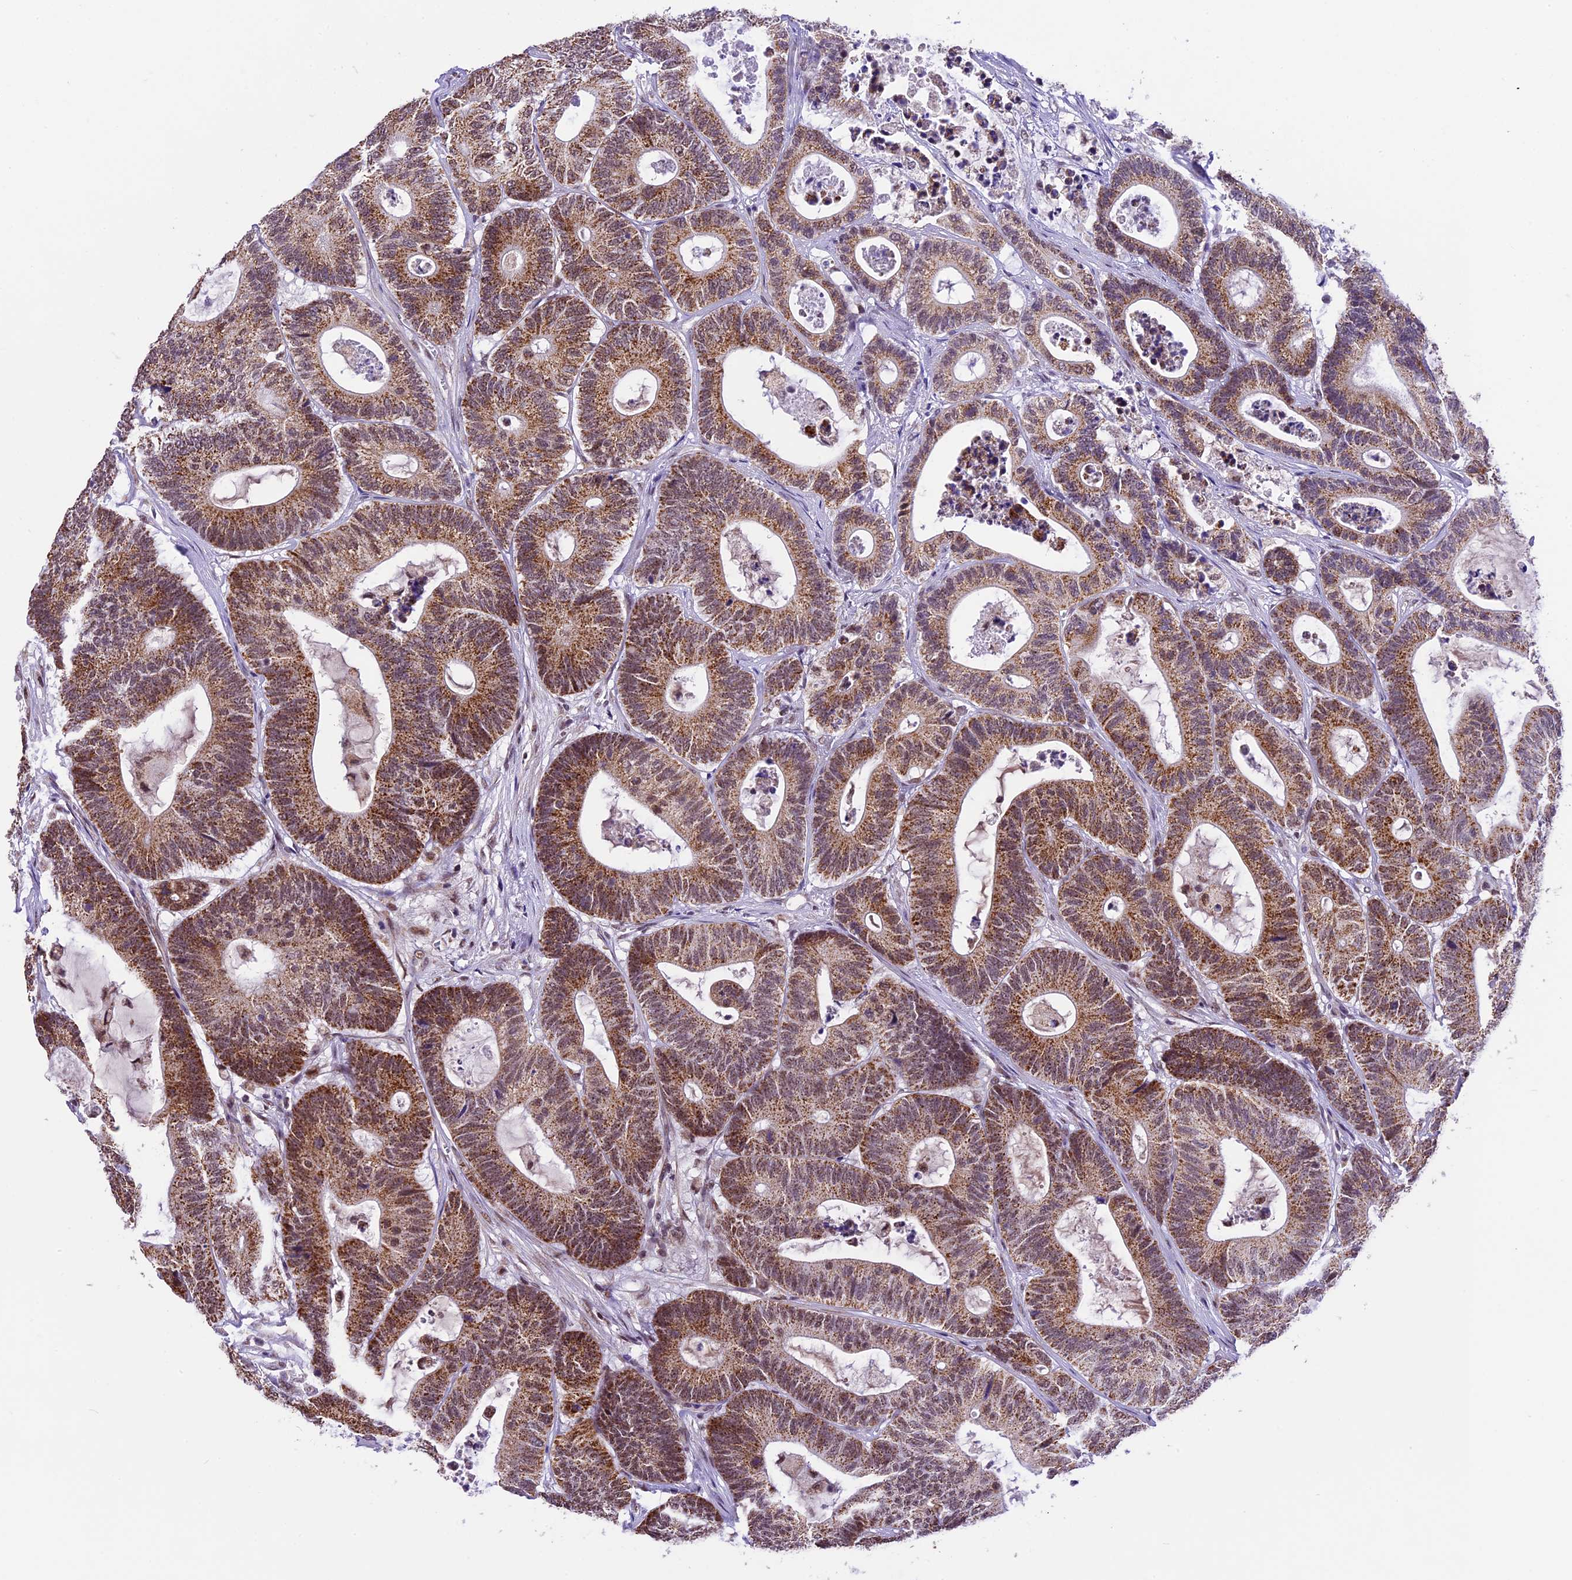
{"staining": {"intensity": "moderate", "quantity": ">75%", "location": "cytoplasmic/membranous"}, "tissue": "colorectal cancer", "cell_type": "Tumor cells", "image_type": "cancer", "snomed": [{"axis": "morphology", "description": "Adenocarcinoma, NOS"}, {"axis": "topography", "description": "Colon"}], "caption": "This histopathology image reveals IHC staining of colorectal cancer (adenocarcinoma), with medium moderate cytoplasmic/membranous staining in about >75% of tumor cells.", "gene": "CARS2", "patient": {"sex": "female", "age": 84}}